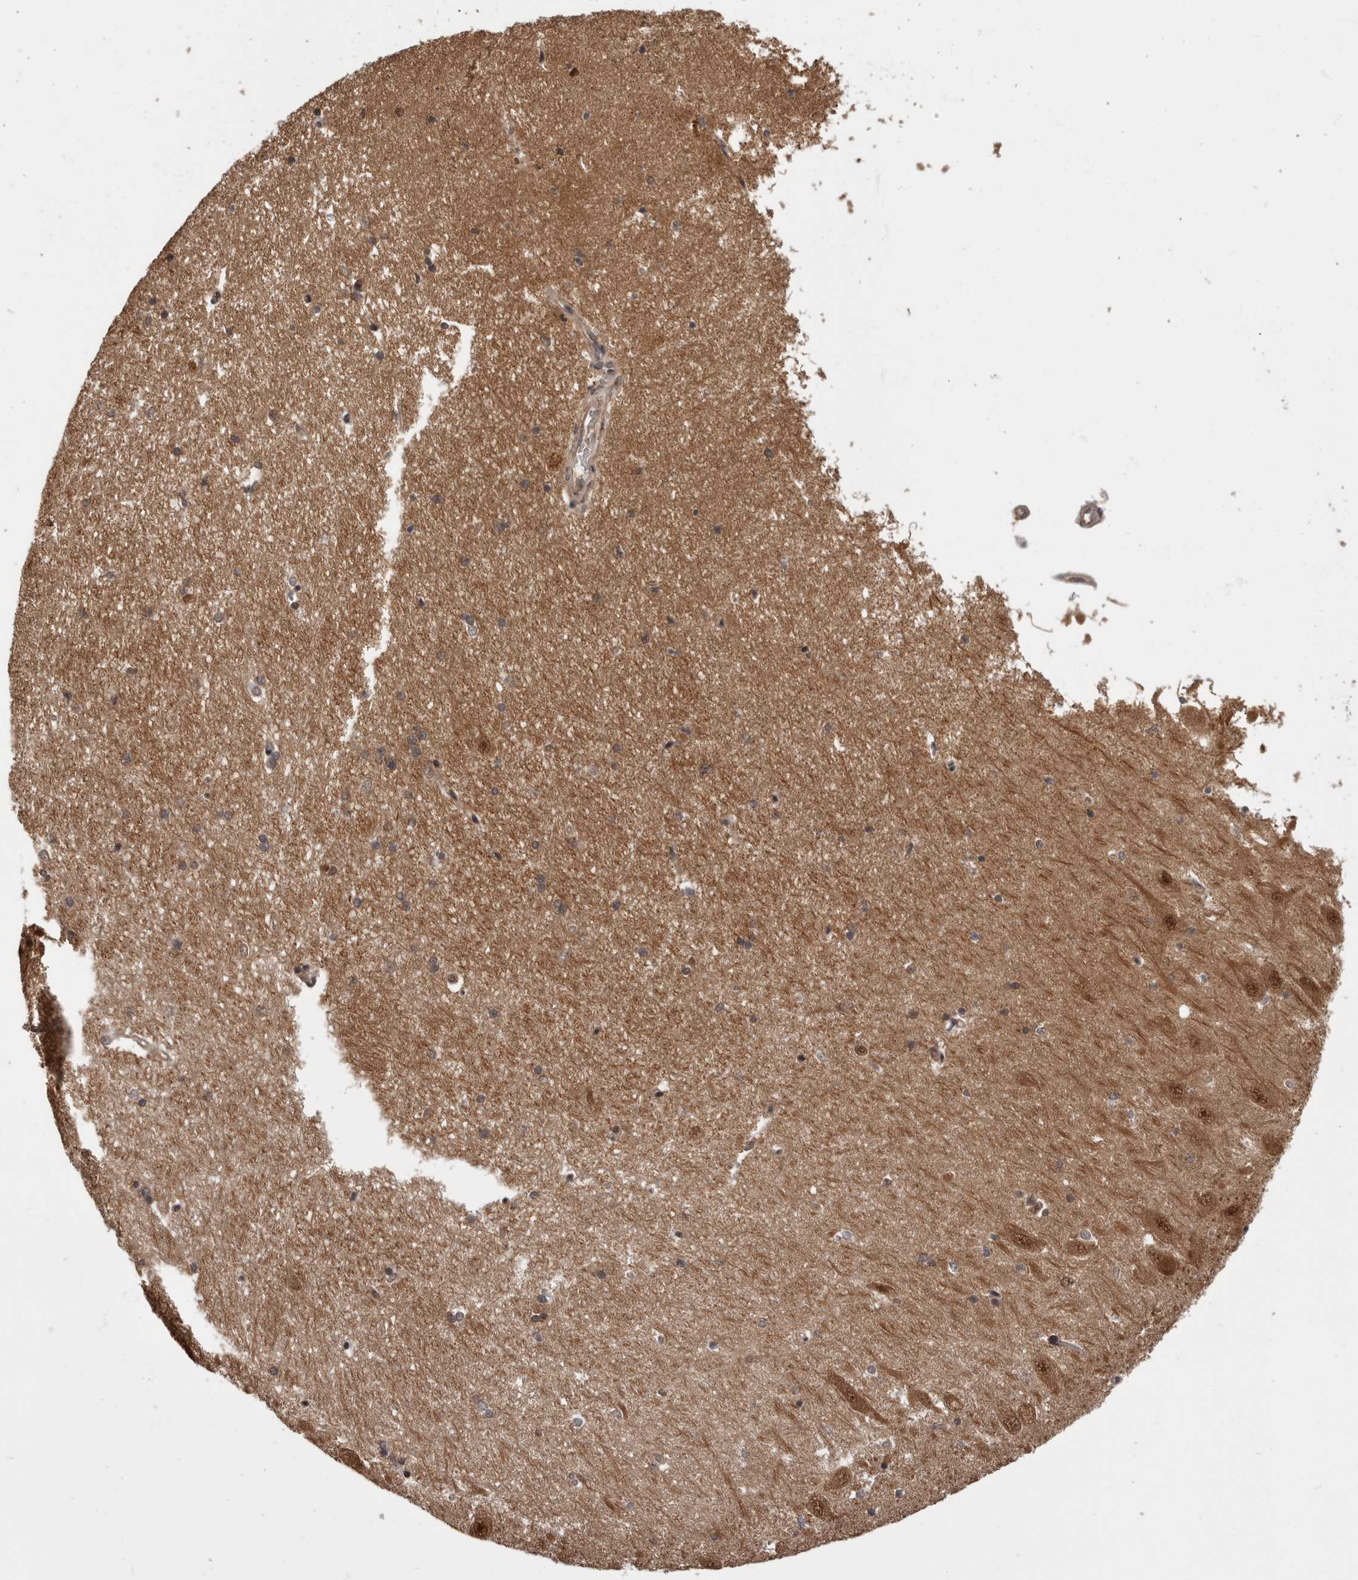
{"staining": {"intensity": "moderate", "quantity": "<25%", "location": "cytoplasmic/membranous,nuclear"}, "tissue": "hippocampus", "cell_type": "Glial cells", "image_type": "normal", "snomed": [{"axis": "morphology", "description": "Normal tissue, NOS"}, {"axis": "topography", "description": "Hippocampus"}], "caption": "Moderate cytoplasmic/membranous,nuclear staining is present in about <25% of glial cells in benign hippocampus.", "gene": "AKT3", "patient": {"sex": "male", "age": 45}}